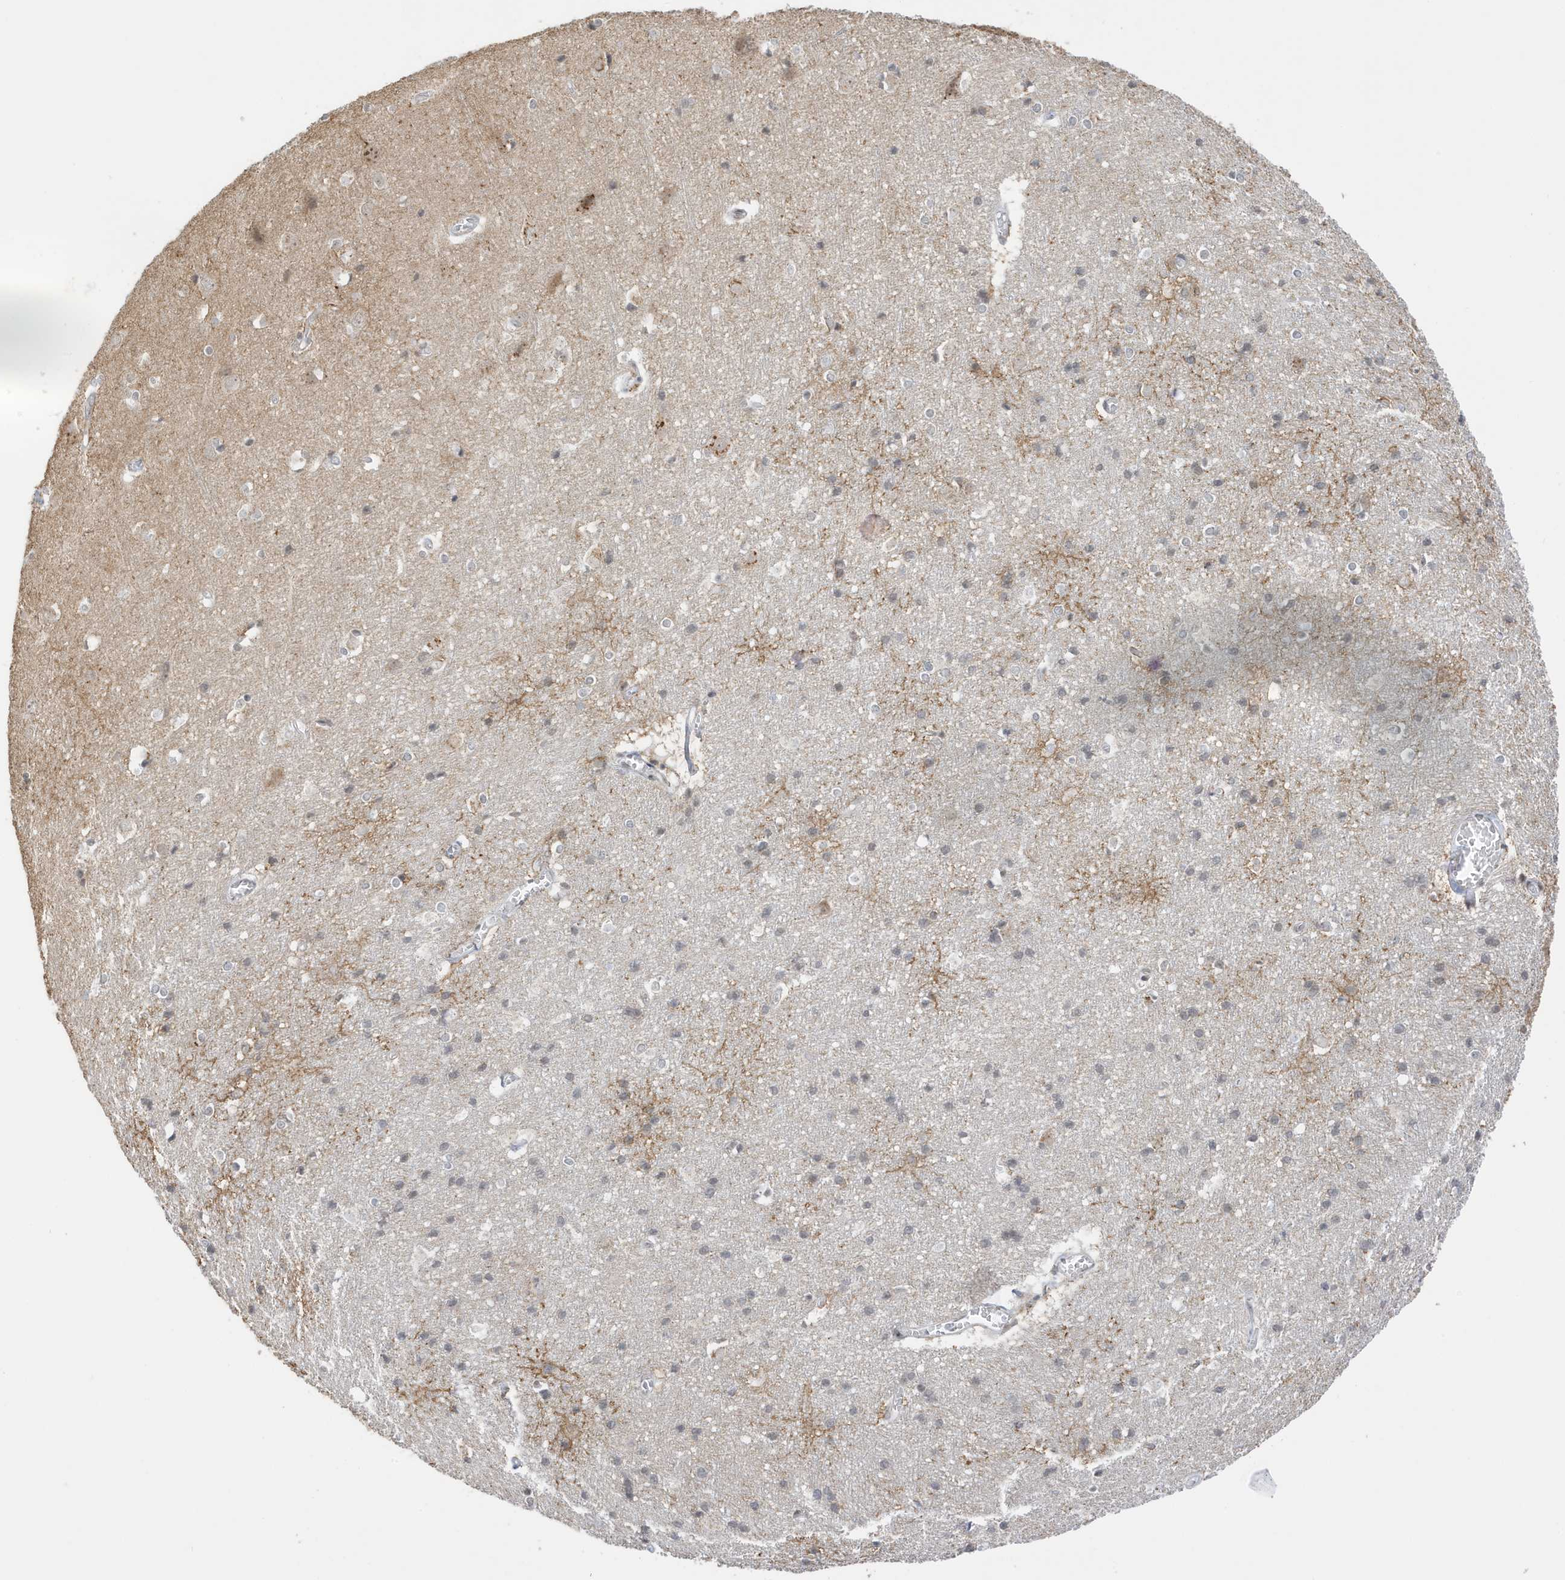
{"staining": {"intensity": "negative", "quantity": "none", "location": "none"}, "tissue": "cerebral cortex", "cell_type": "Endothelial cells", "image_type": "normal", "snomed": [{"axis": "morphology", "description": "Normal tissue, NOS"}, {"axis": "topography", "description": "Cerebral cortex"}], "caption": "Endothelial cells show no significant protein positivity in unremarkable cerebral cortex. (DAB (3,3'-diaminobenzidine) immunohistochemistry with hematoxylin counter stain).", "gene": "MSL3", "patient": {"sex": "male", "age": 54}}